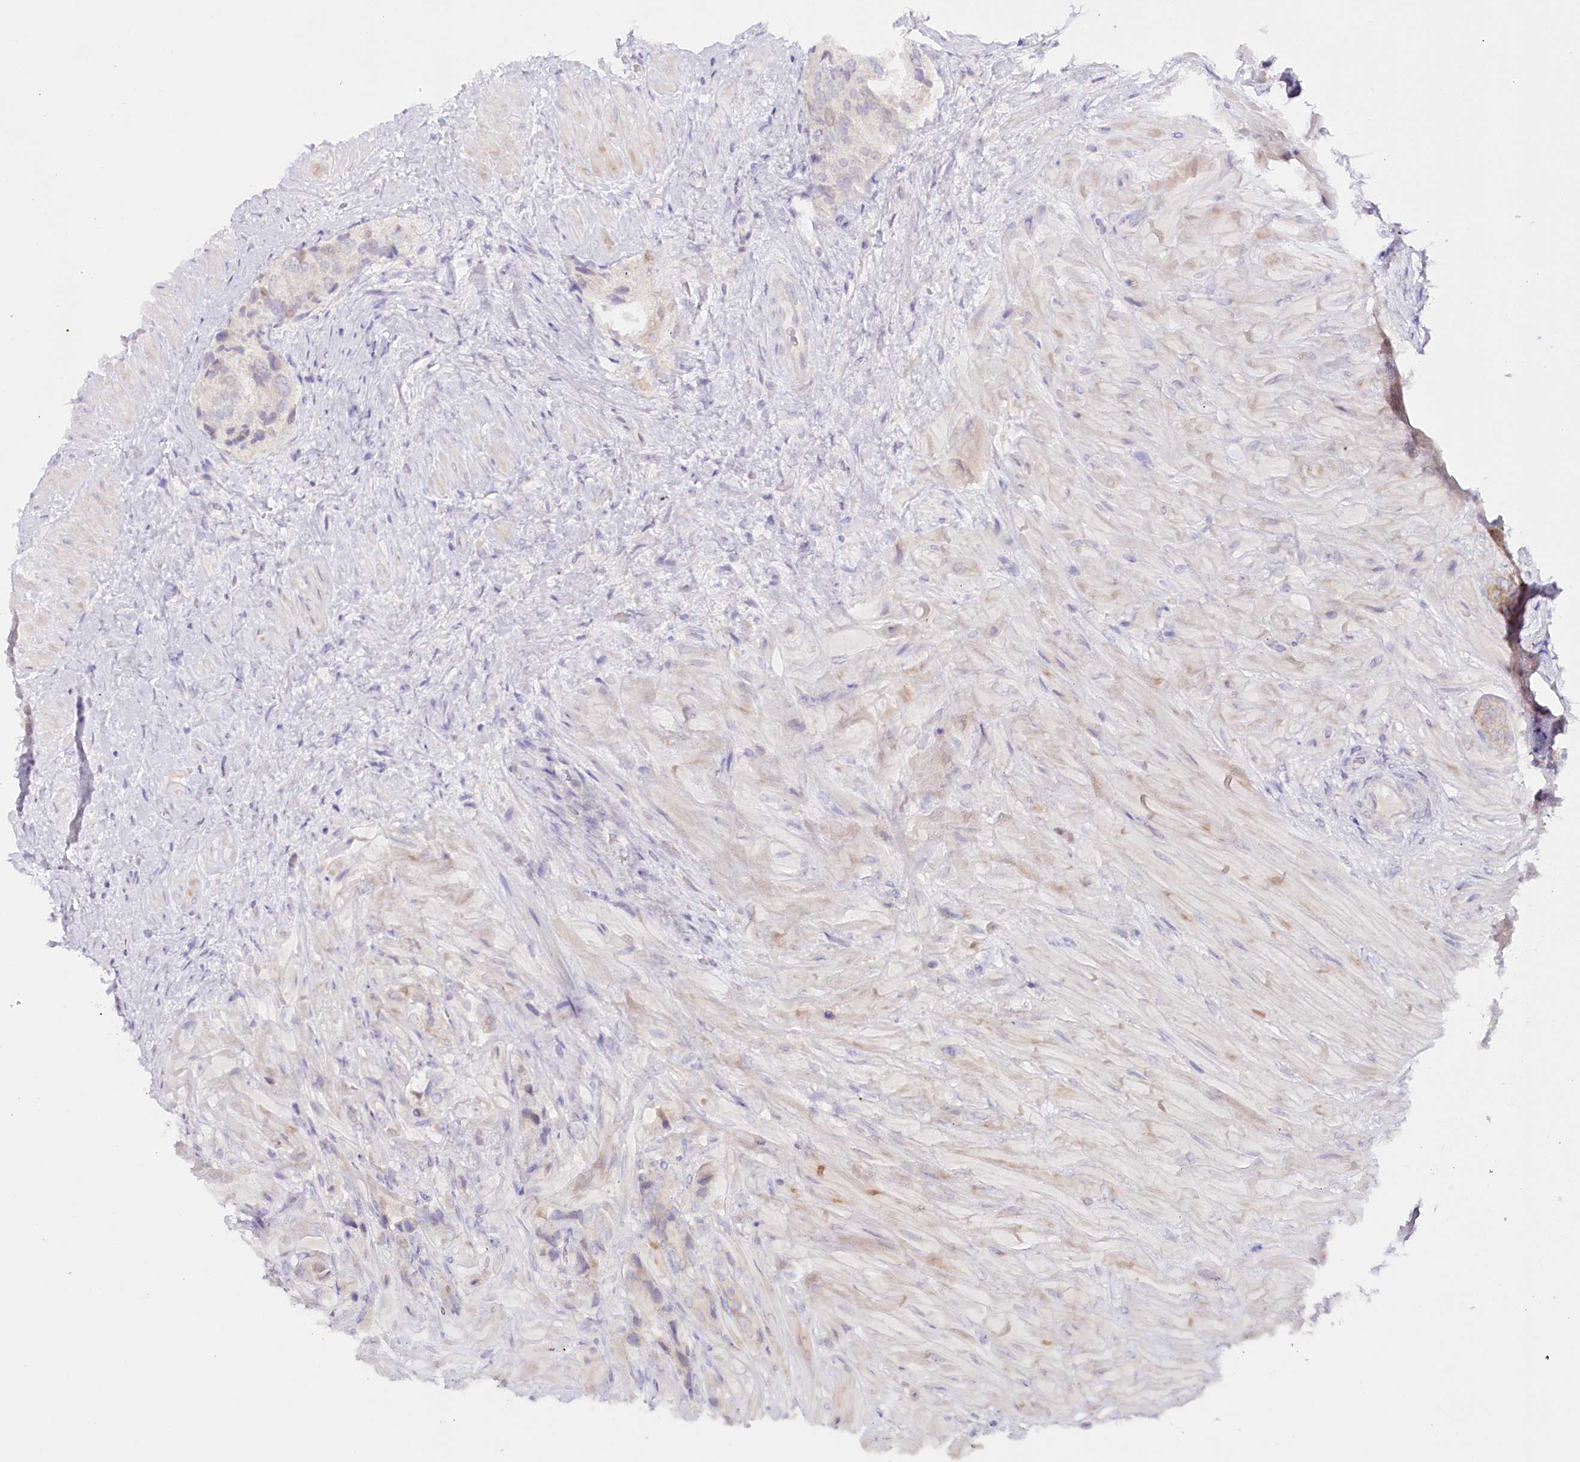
{"staining": {"intensity": "negative", "quantity": "none", "location": "none"}, "tissue": "prostate cancer", "cell_type": "Tumor cells", "image_type": "cancer", "snomed": [{"axis": "morphology", "description": "Adenocarcinoma, High grade"}, {"axis": "topography", "description": "Prostate"}], "caption": "There is no significant expression in tumor cells of high-grade adenocarcinoma (prostate).", "gene": "PSAPL1", "patient": {"sex": "male", "age": 65}}